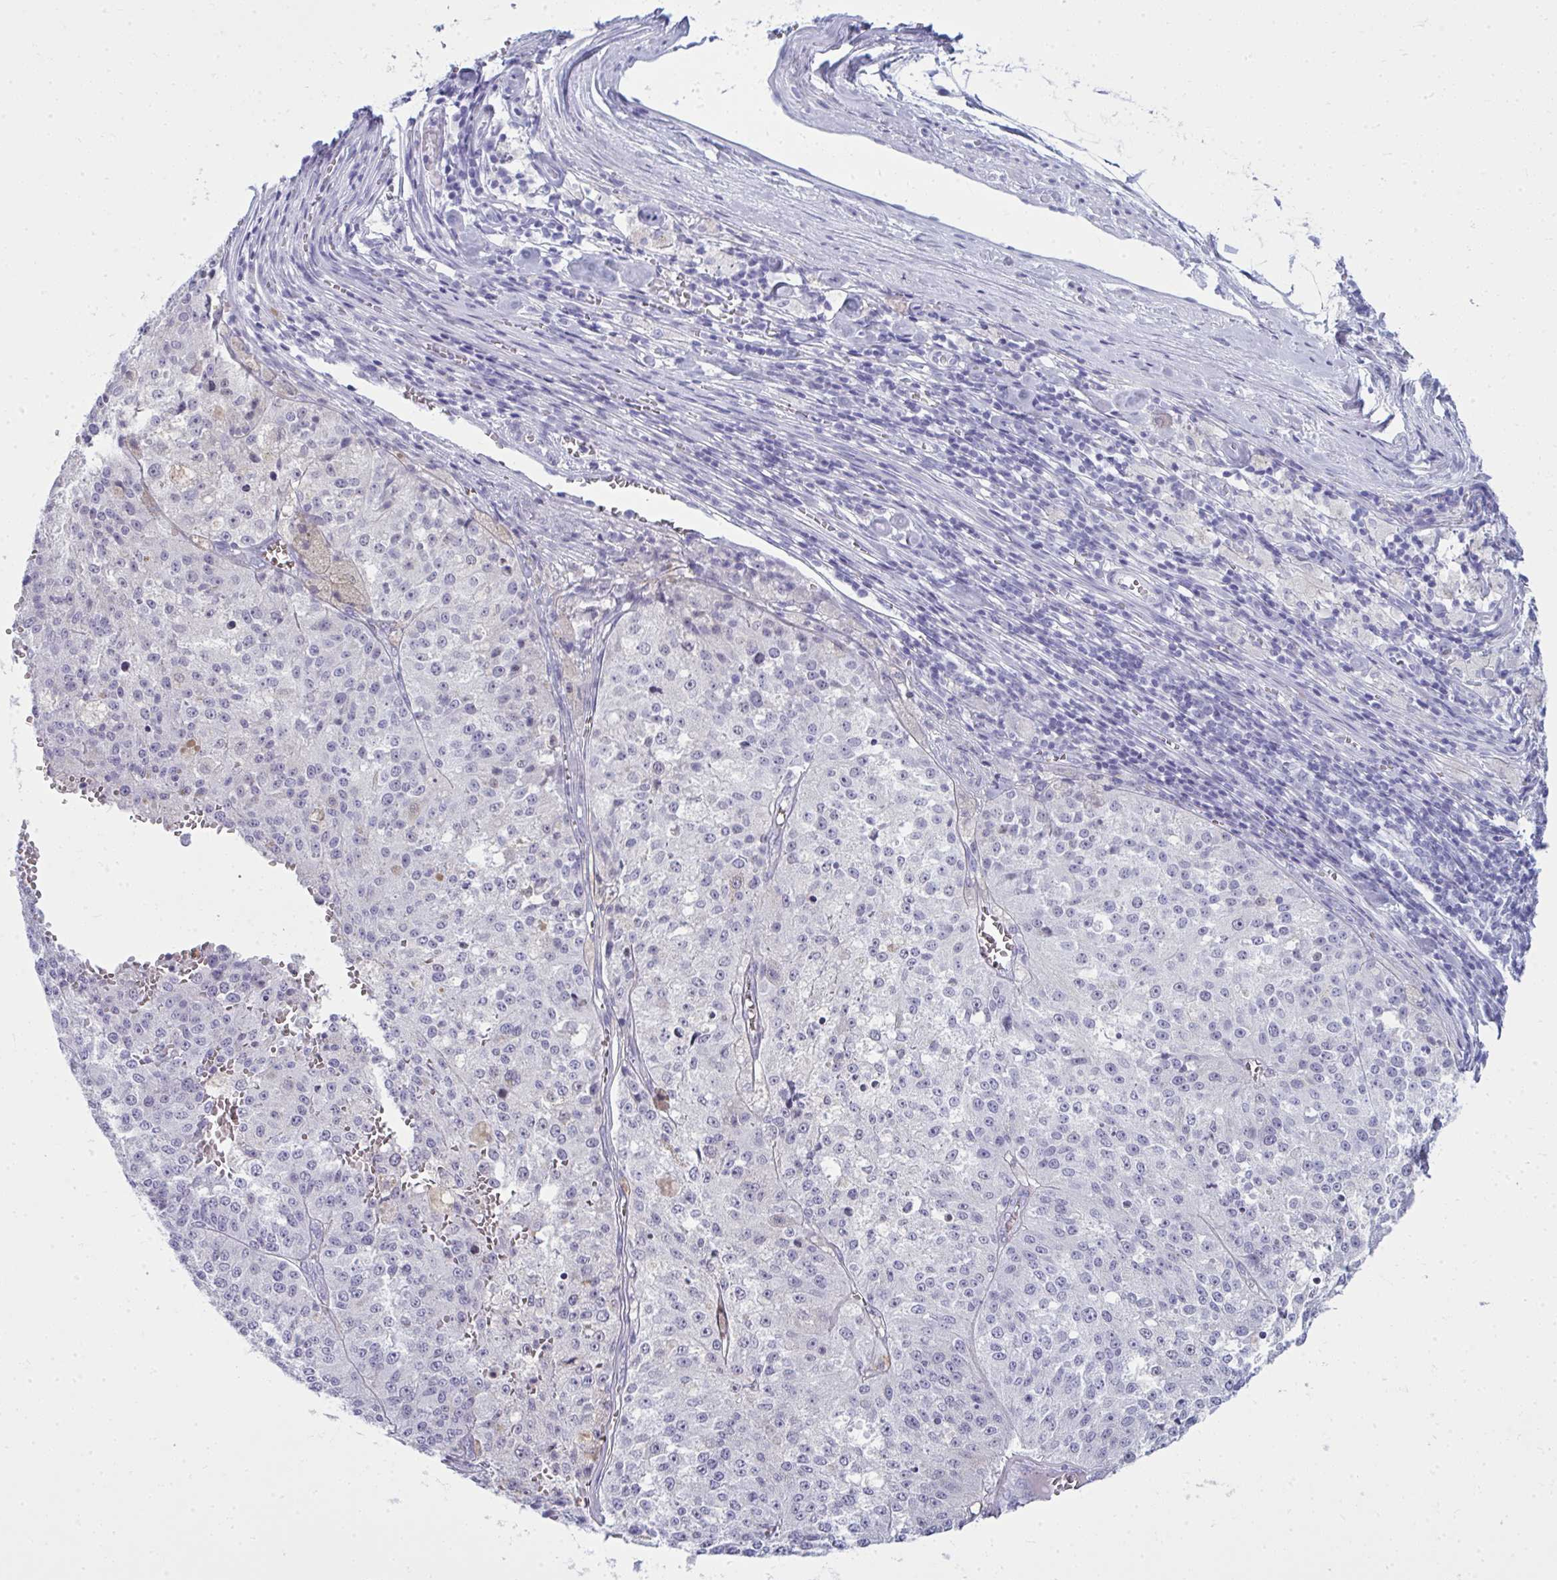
{"staining": {"intensity": "negative", "quantity": "none", "location": "none"}, "tissue": "melanoma", "cell_type": "Tumor cells", "image_type": "cancer", "snomed": [{"axis": "morphology", "description": "Malignant melanoma, Metastatic site"}, {"axis": "topography", "description": "Lymph node"}], "caption": "Malignant melanoma (metastatic site) was stained to show a protein in brown. There is no significant expression in tumor cells.", "gene": "QDPR", "patient": {"sex": "female", "age": 64}}